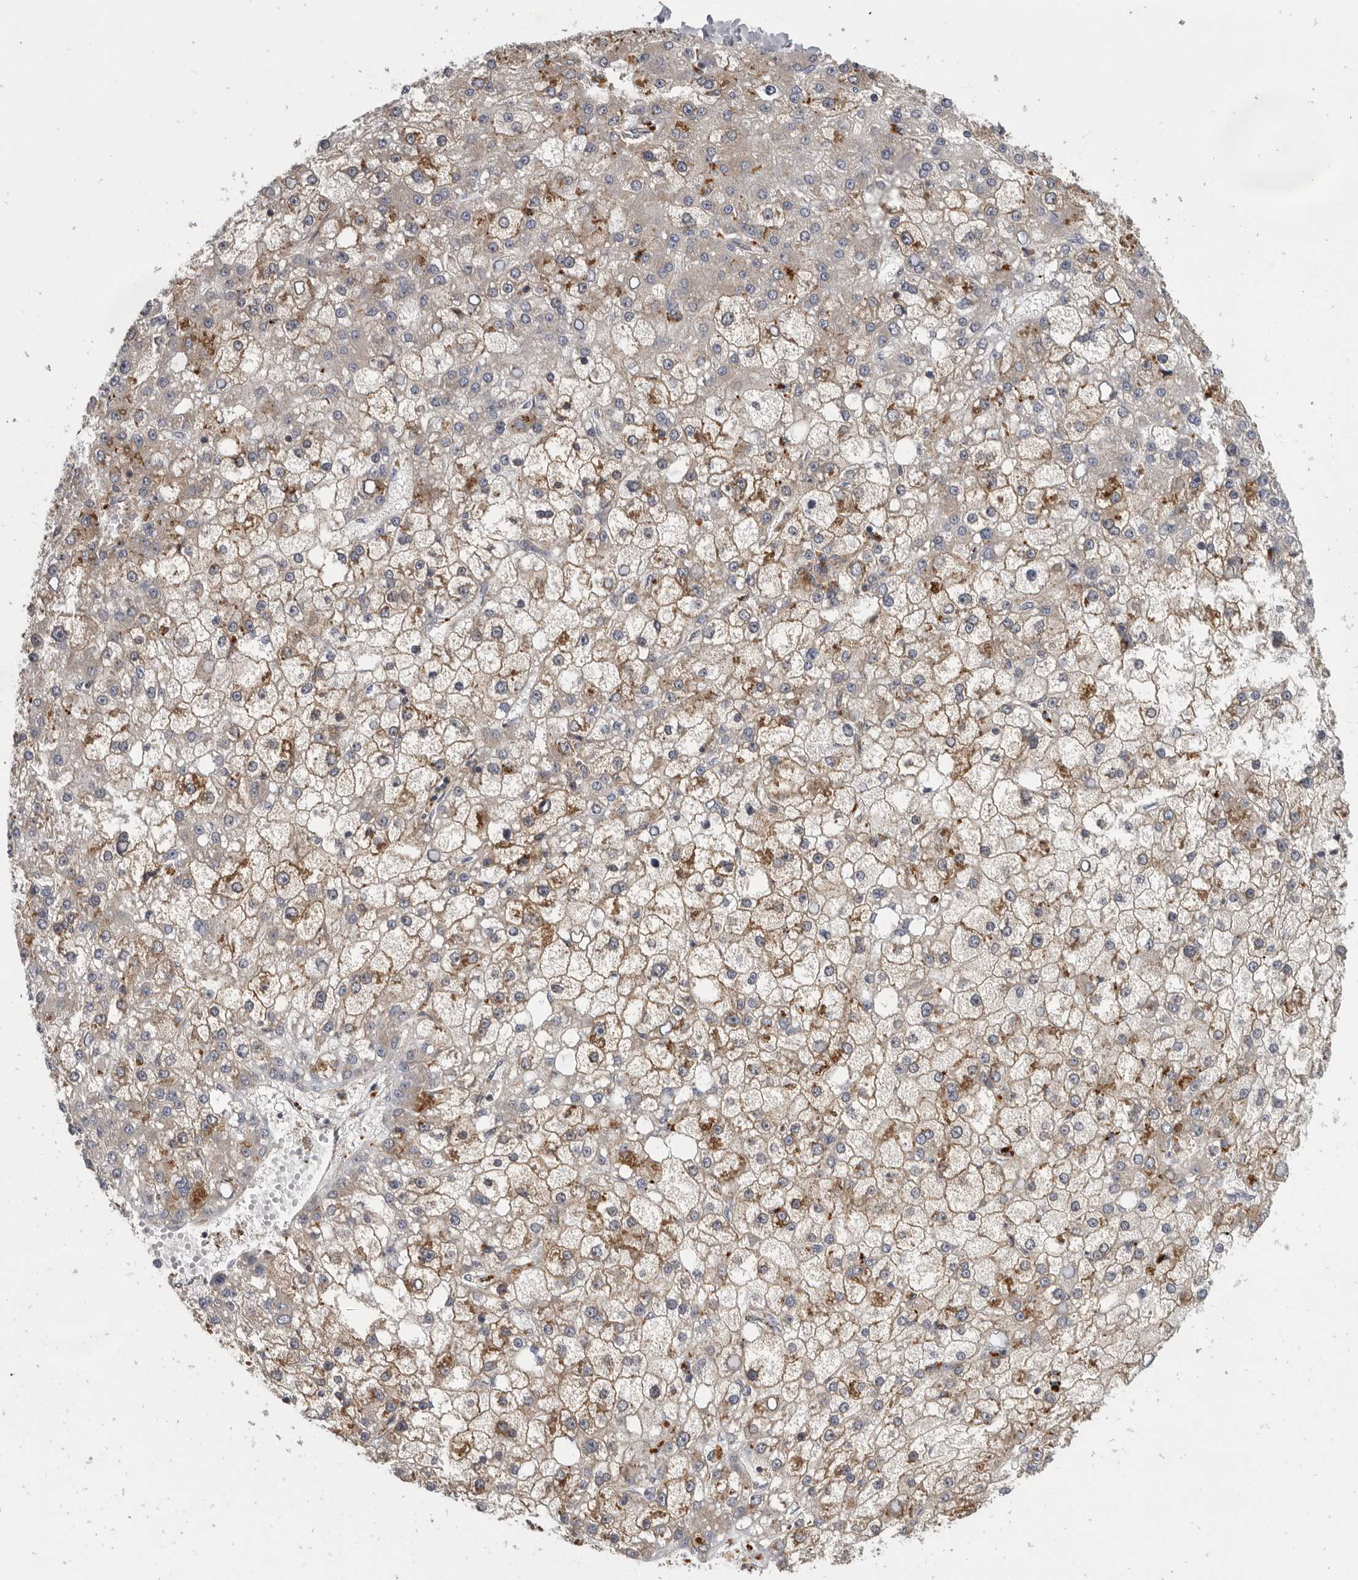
{"staining": {"intensity": "moderate", "quantity": "<25%", "location": "cytoplasmic/membranous"}, "tissue": "liver cancer", "cell_type": "Tumor cells", "image_type": "cancer", "snomed": [{"axis": "morphology", "description": "Carcinoma, Hepatocellular, NOS"}, {"axis": "topography", "description": "Liver"}], "caption": "Immunohistochemical staining of liver hepatocellular carcinoma shows low levels of moderate cytoplasmic/membranous protein positivity in approximately <25% of tumor cells.", "gene": "C1orf109", "patient": {"sex": "male", "age": 67}}